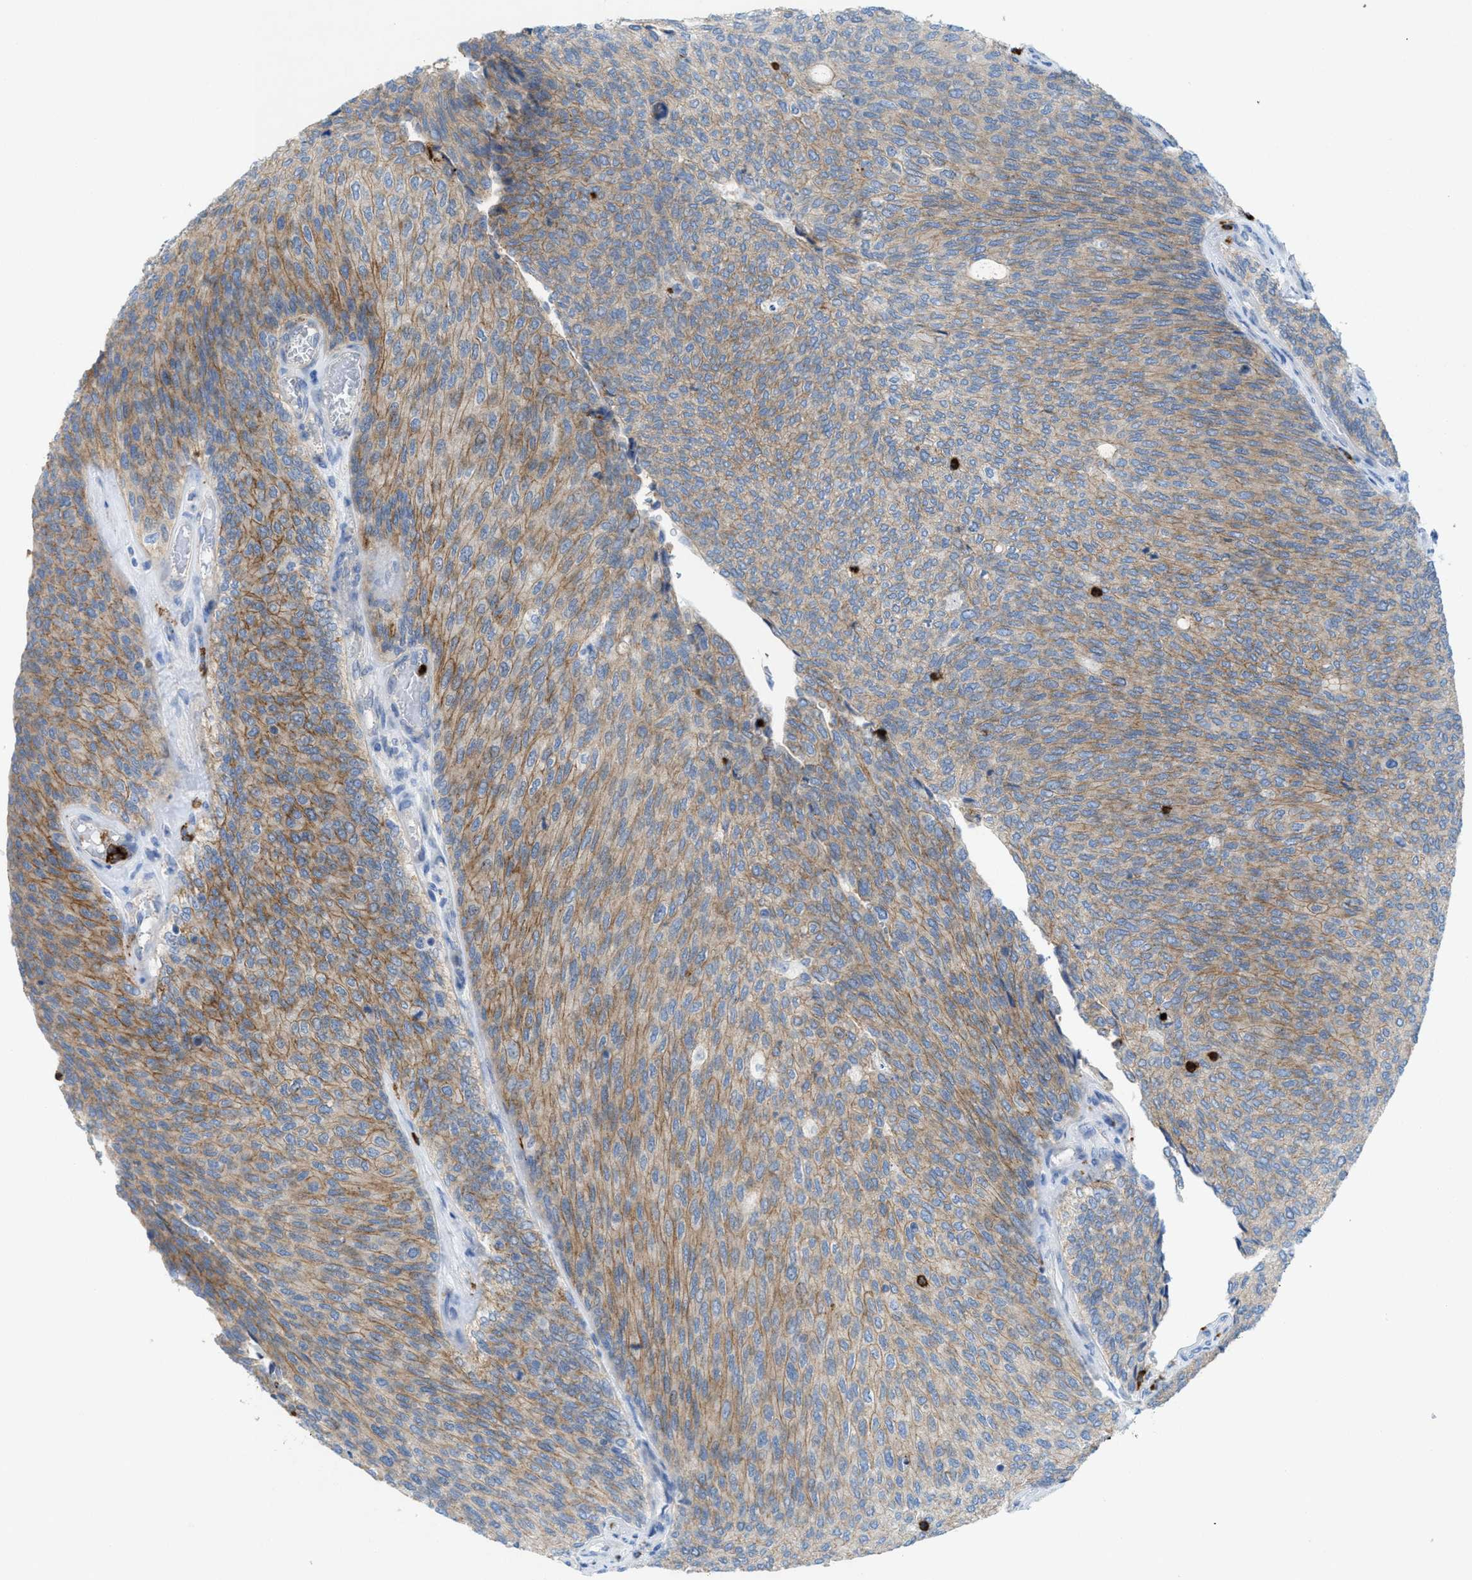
{"staining": {"intensity": "moderate", "quantity": ">75%", "location": "cytoplasmic/membranous"}, "tissue": "urothelial cancer", "cell_type": "Tumor cells", "image_type": "cancer", "snomed": [{"axis": "morphology", "description": "Urothelial carcinoma, Low grade"}, {"axis": "topography", "description": "Urinary bladder"}], "caption": "The micrograph demonstrates immunohistochemical staining of low-grade urothelial carcinoma. There is moderate cytoplasmic/membranous staining is seen in about >75% of tumor cells.", "gene": "CMTM1", "patient": {"sex": "female", "age": 79}}